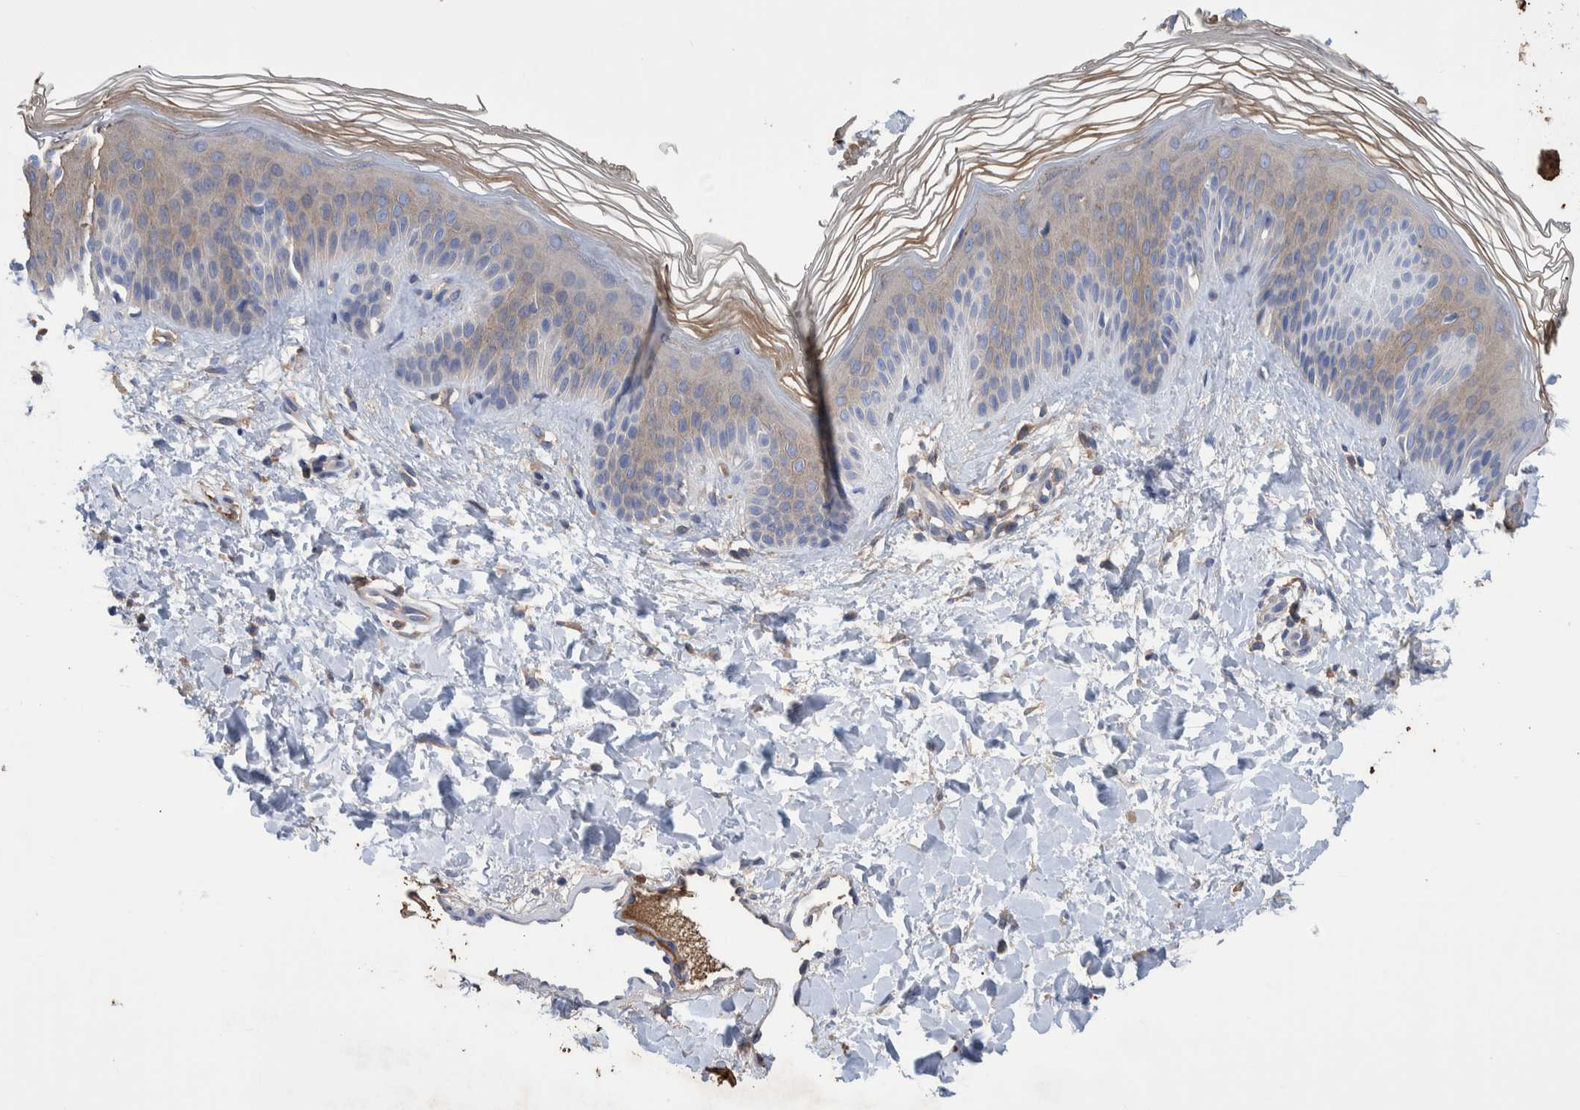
{"staining": {"intensity": "negative", "quantity": "none", "location": "none"}, "tissue": "skin", "cell_type": "Fibroblasts", "image_type": "normal", "snomed": [{"axis": "morphology", "description": "Normal tissue, NOS"}, {"axis": "morphology", "description": "Malignant melanoma, Metastatic site"}, {"axis": "topography", "description": "Skin"}], "caption": "This is a histopathology image of IHC staining of normal skin, which shows no expression in fibroblasts.", "gene": "DLL4", "patient": {"sex": "male", "age": 41}}